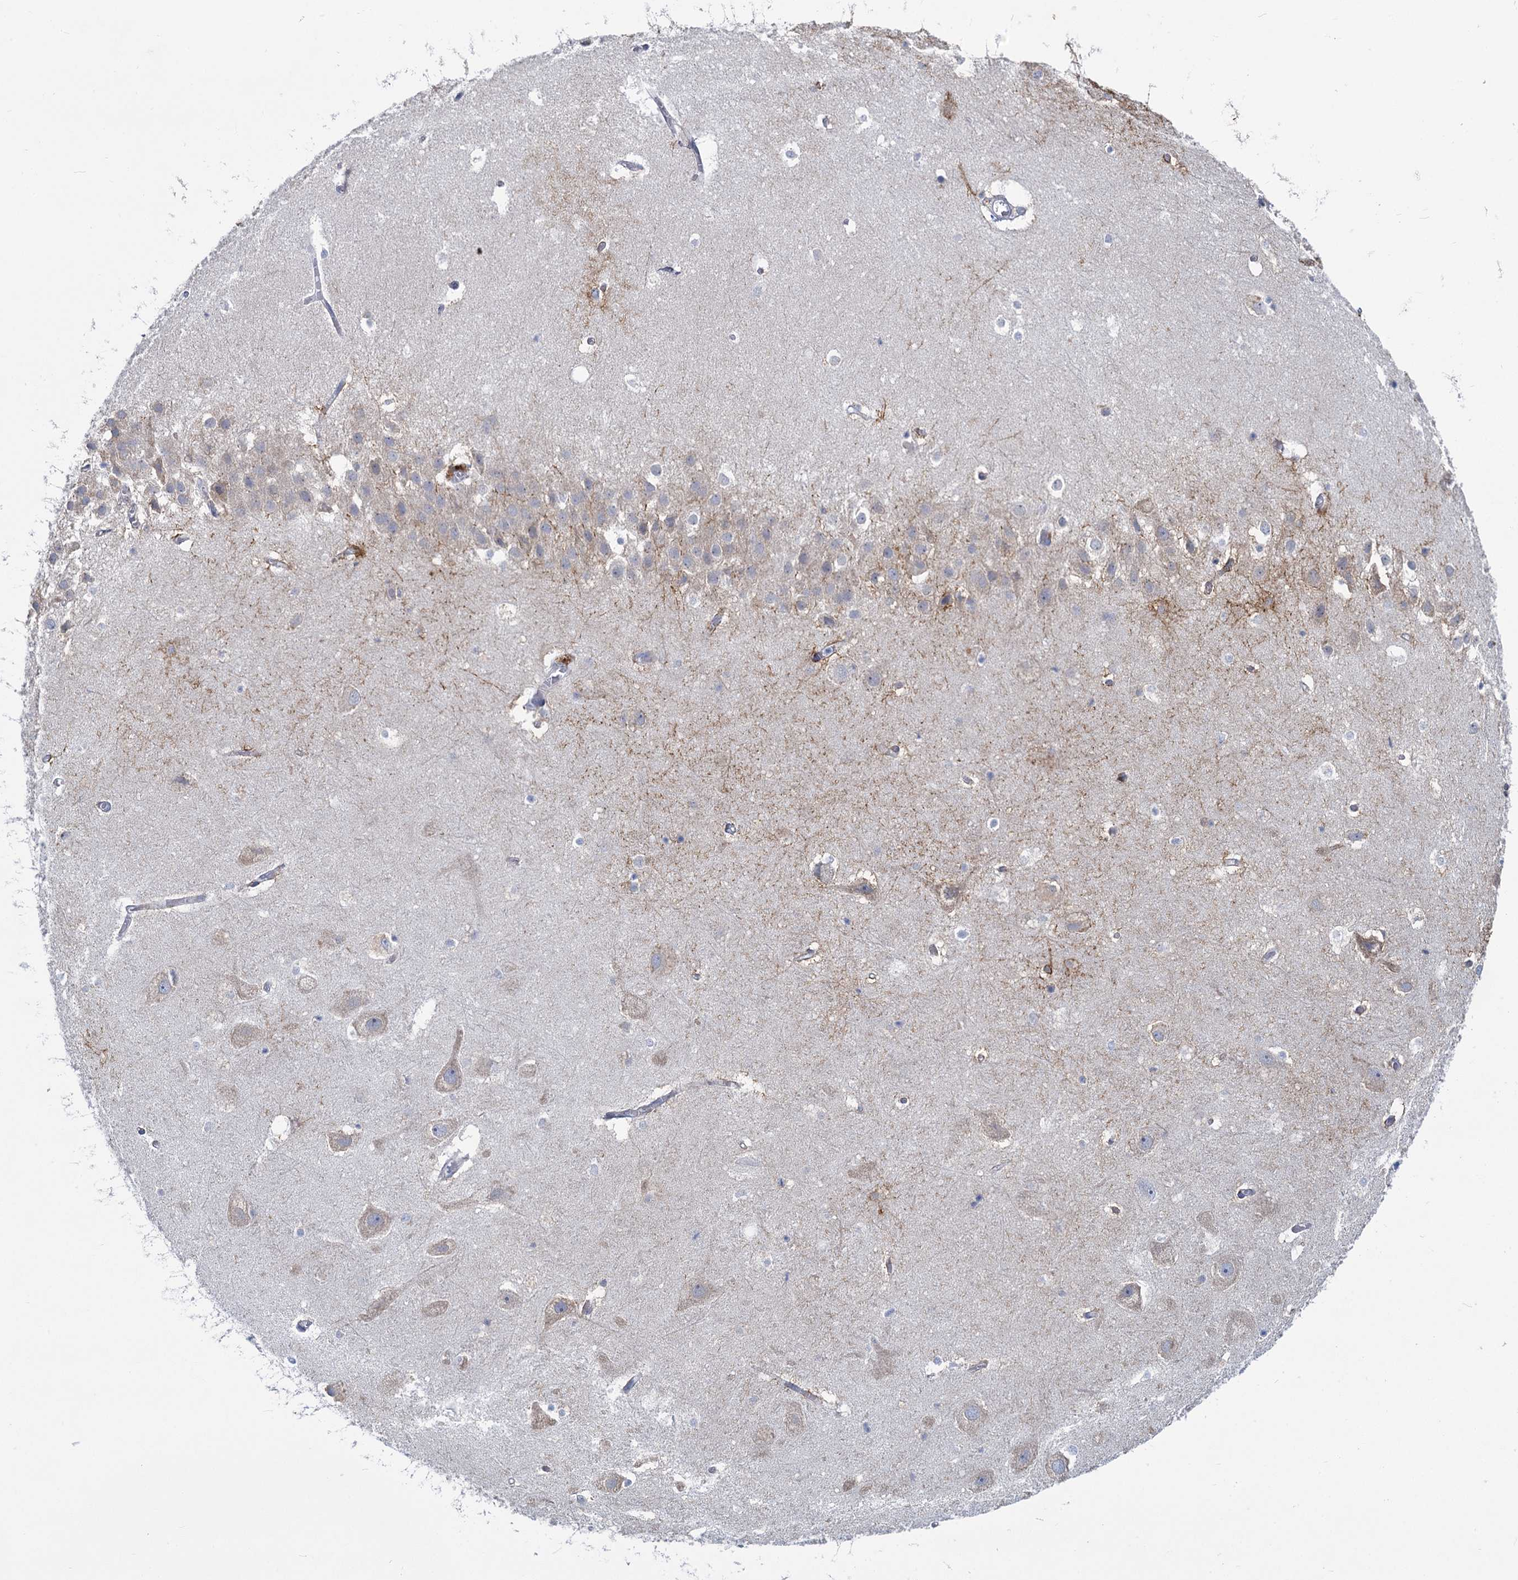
{"staining": {"intensity": "negative", "quantity": "none", "location": "none"}, "tissue": "hippocampus", "cell_type": "Glial cells", "image_type": "normal", "snomed": [{"axis": "morphology", "description": "Normal tissue, NOS"}, {"axis": "topography", "description": "Hippocampus"}], "caption": "Immunohistochemistry of benign hippocampus shows no positivity in glial cells. (Brightfield microscopy of DAB immunohistochemistry (IHC) at high magnification).", "gene": "PRSS35", "patient": {"sex": "female", "age": 52}}